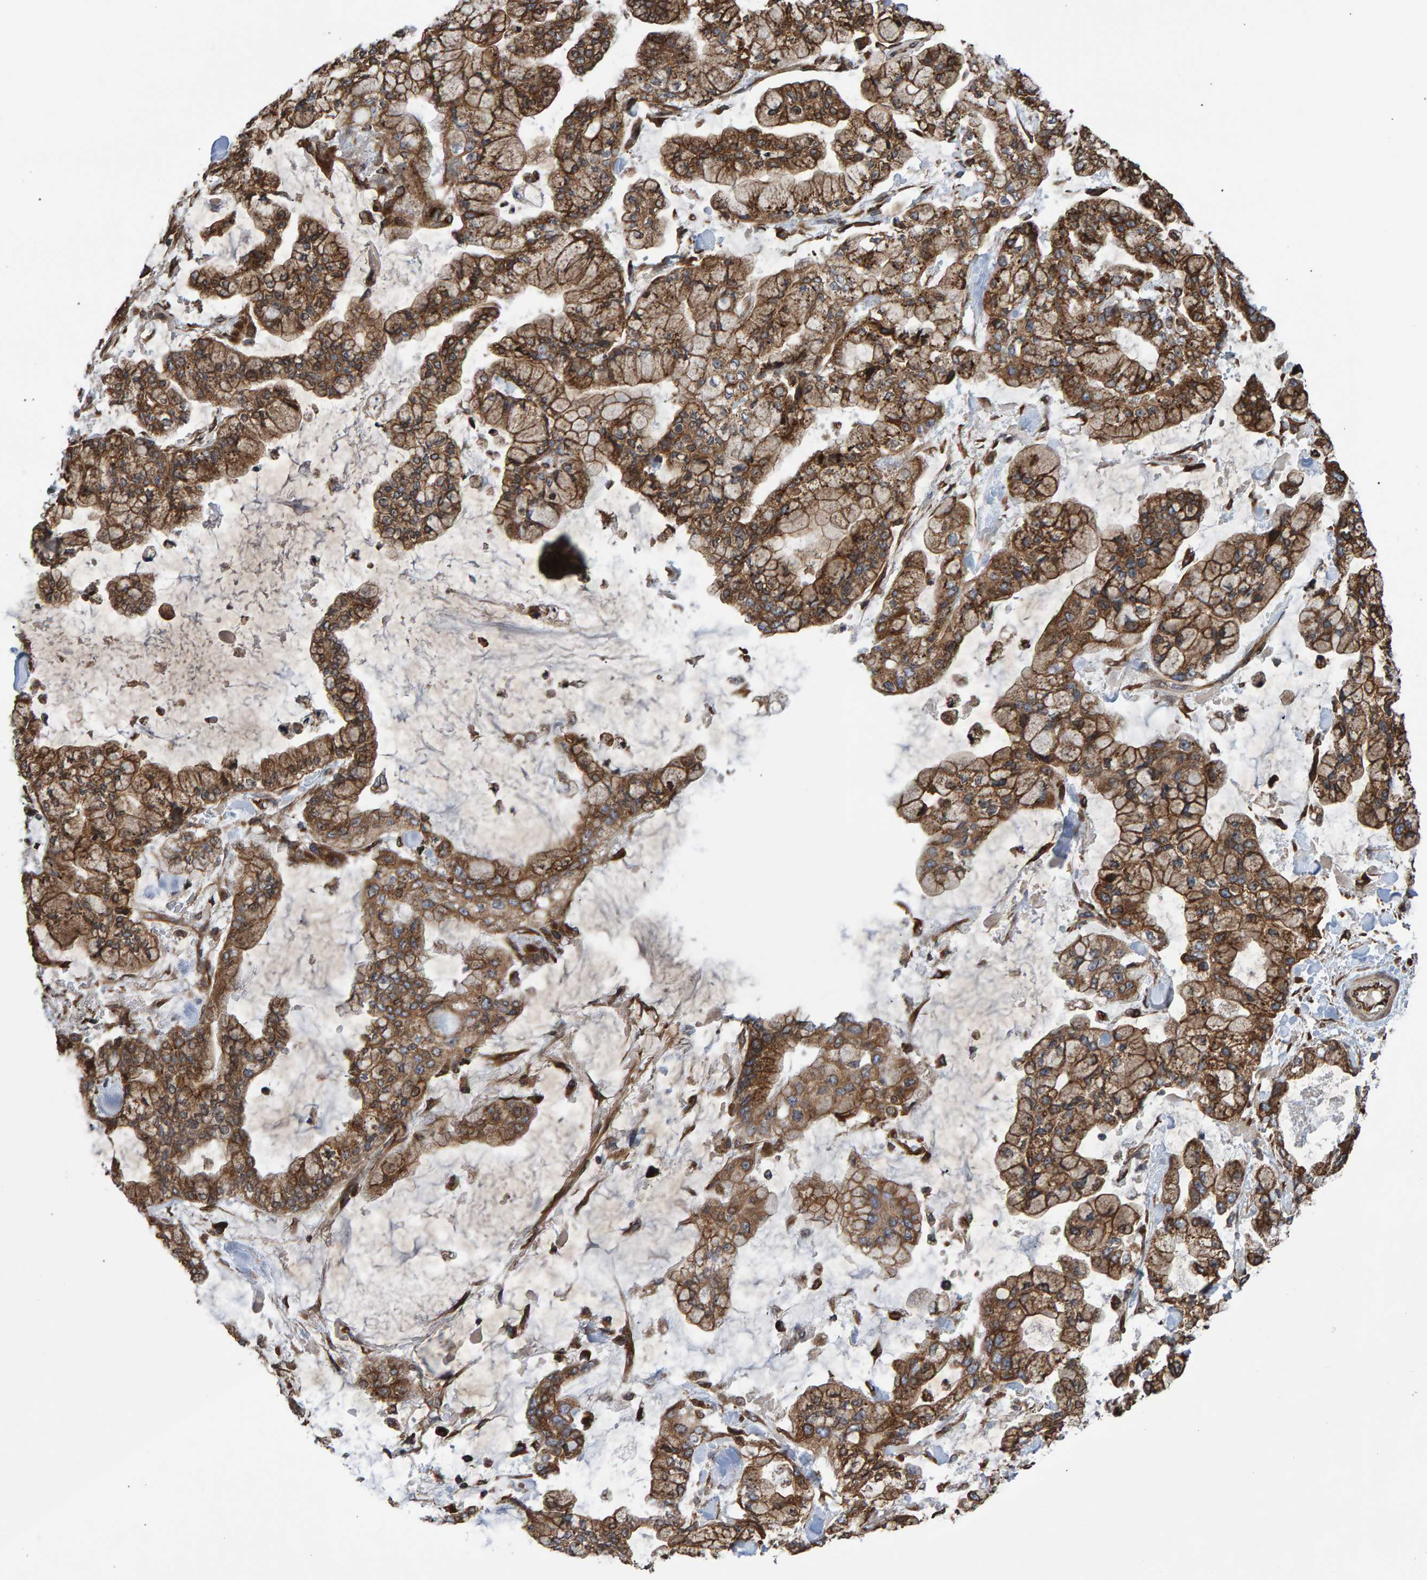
{"staining": {"intensity": "moderate", "quantity": ">75%", "location": "cytoplasmic/membranous"}, "tissue": "stomach cancer", "cell_type": "Tumor cells", "image_type": "cancer", "snomed": [{"axis": "morphology", "description": "Normal tissue, NOS"}, {"axis": "morphology", "description": "Adenocarcinoma, NOS"}, {"axis": "topography", "description": "Stomach, upper"}, {"axis": "topography", "description": "Stomach"}], "caption": "Moderate cytoplasmic/membranous staining for a protein is present in about >75% of tumor cells of stomach cancer (adenocarcinoma) using immunohistochemistry.", "gene": "FAM117A", "patient": {"sex": "male", "age": 76}}